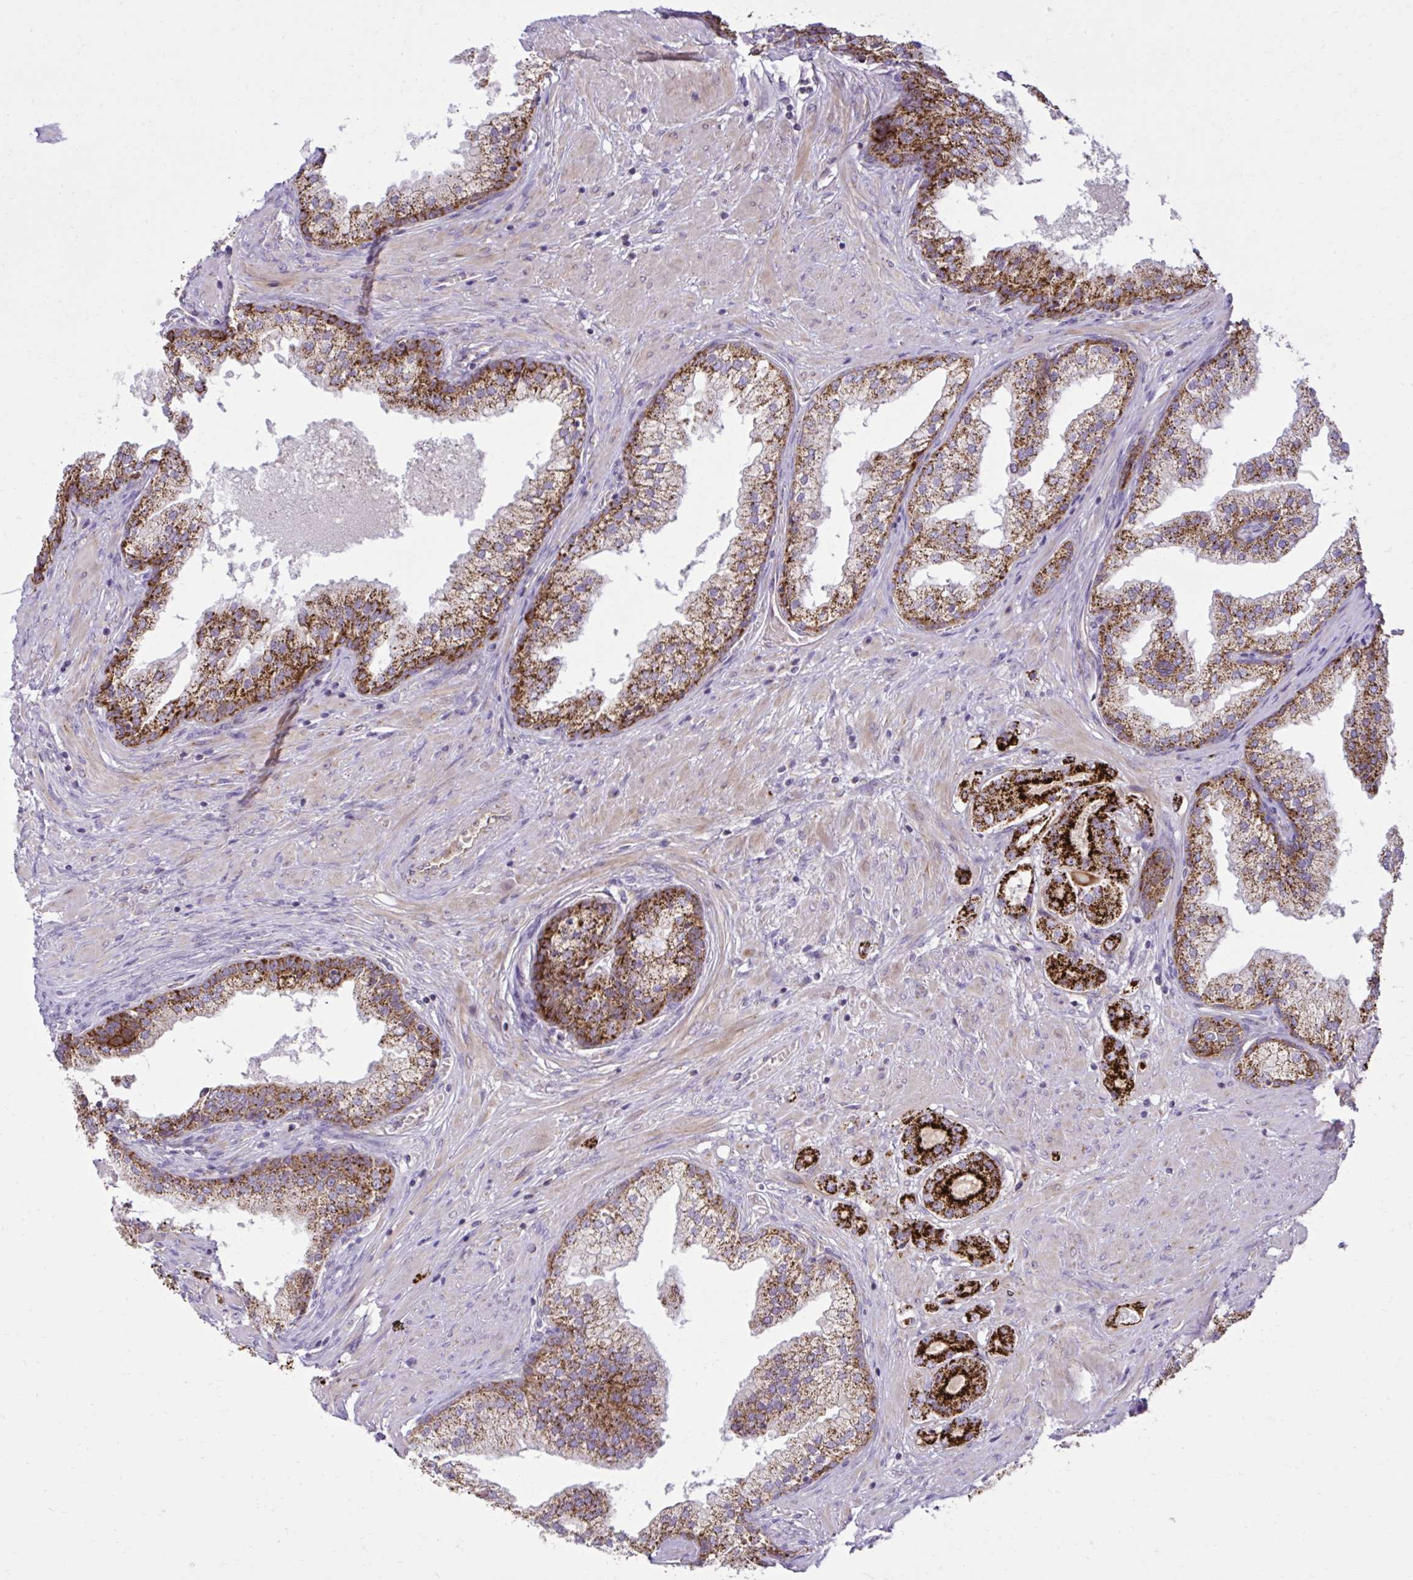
{"staining": {"intensity": "strong", "quantity": ">75%", "location": "cytoplasmic/membranous"}, "tissue": "prostate cancer", "cell_type": "Tumor cells", "image_type": "cancer", "snomed": [{"axis": "morphology", "description": "Adenocarcinoma, High grade"}, {"axis": "topography", "description": "Prostate"}], "caption": "An image showing strong cytoplasmic/membranous positivity in approximately >75% of tumor cells in prostate cancer, as visualized by brown immunohistochemical staining.", "gene": "LIMS1", "patient": {"sex": "male", "age": 67}}